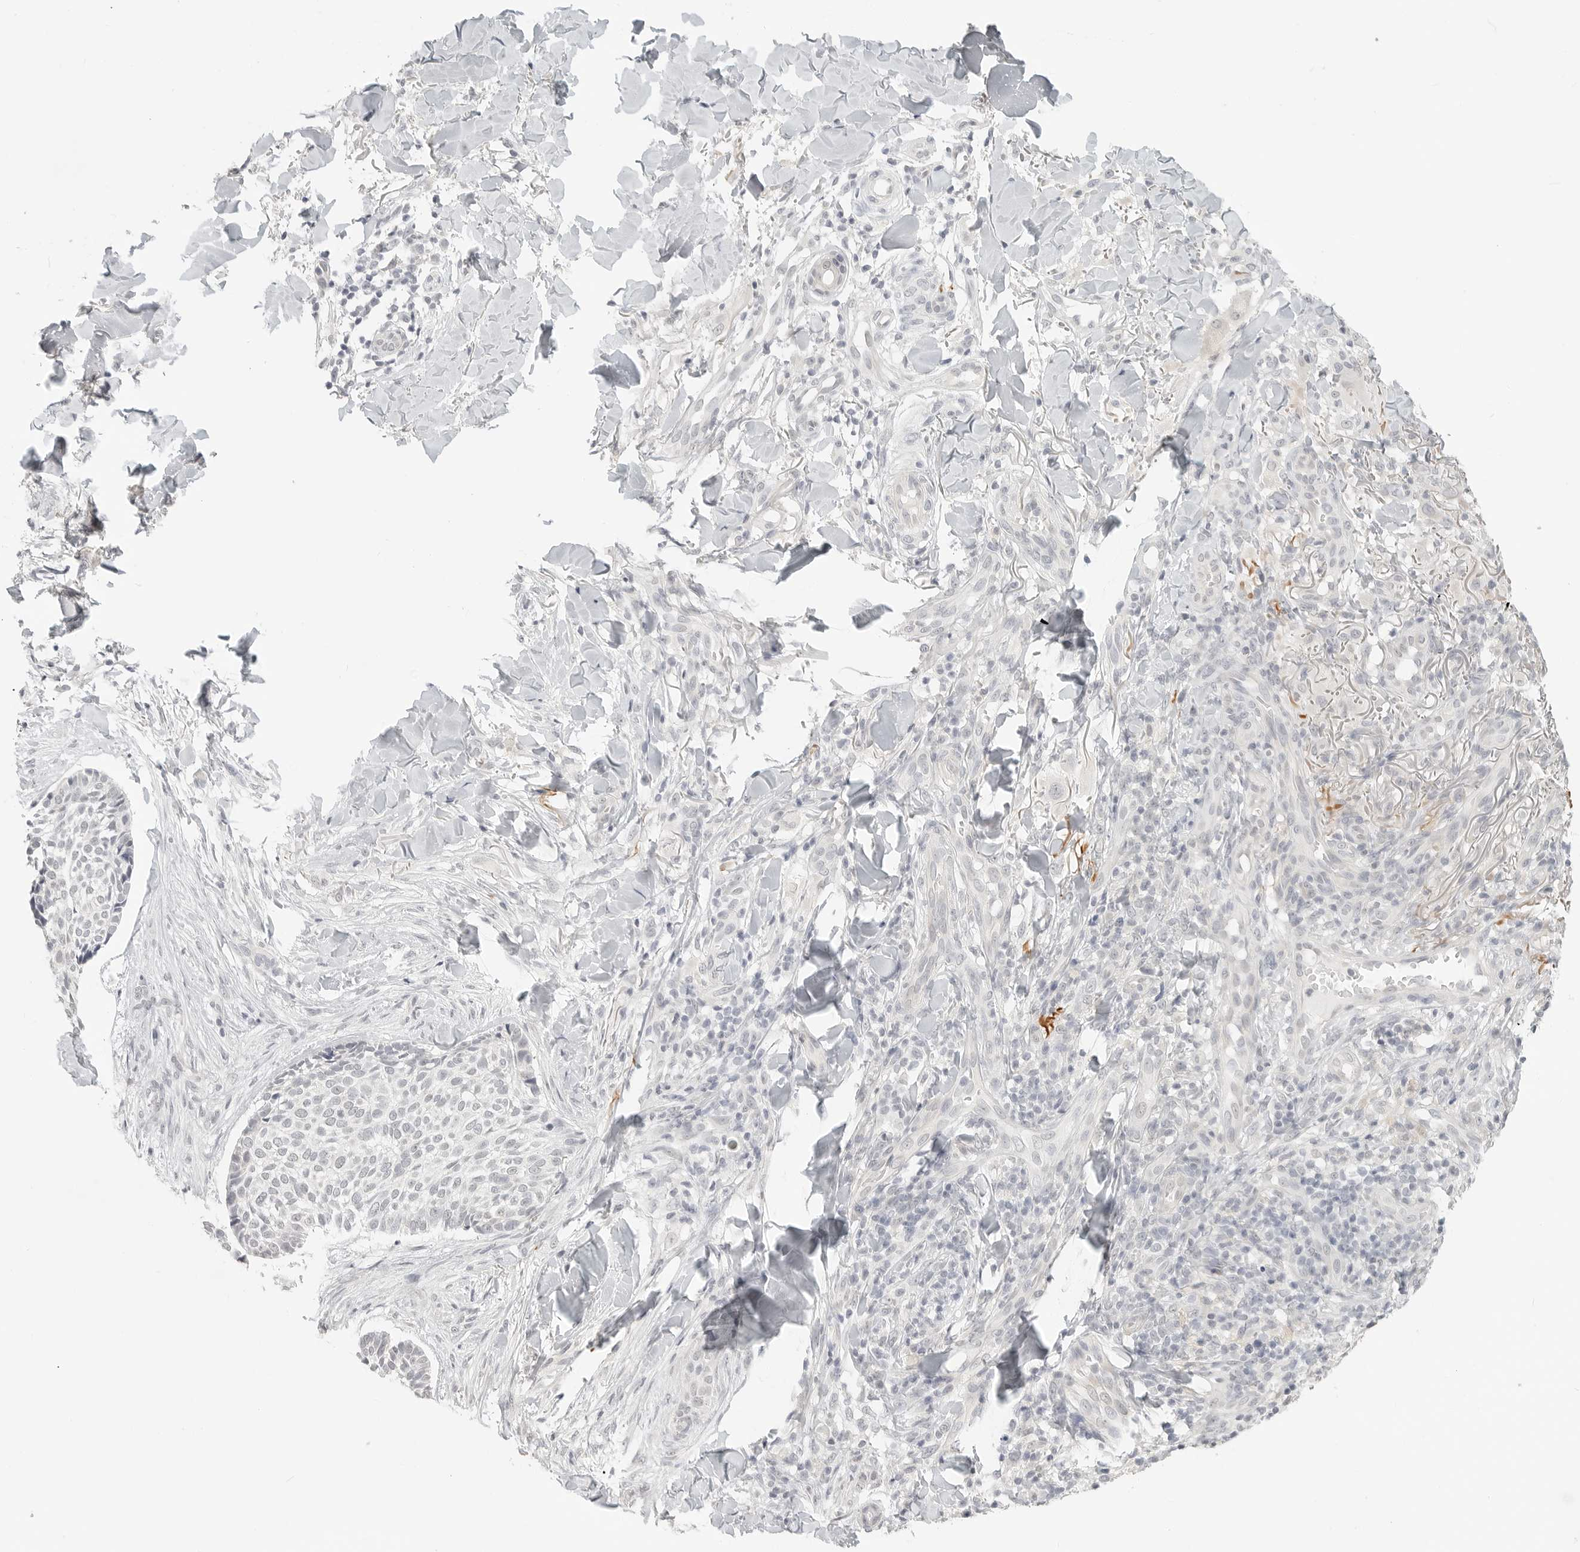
{"staining": {"intensity": "negative", "quantity": "none", "location": "none"}, "tissue": "skin cancer", "cell_type": "Tumor cells", "image_type": "cancer", "snomed": [{"axis": "morphology", "description": "Normal tissue, NOS"}, {"axis": "morphology", "description": "Basal cell carcinoma"}, {"axis": "topography", "description": "Skin"}], "caption": "Skin basal cell carcinoma stained for a protein using immunohistochemistry shows no staining tumor cells.", "gene": "KLK11", "patient": {"sex": "male", "age": 67}}